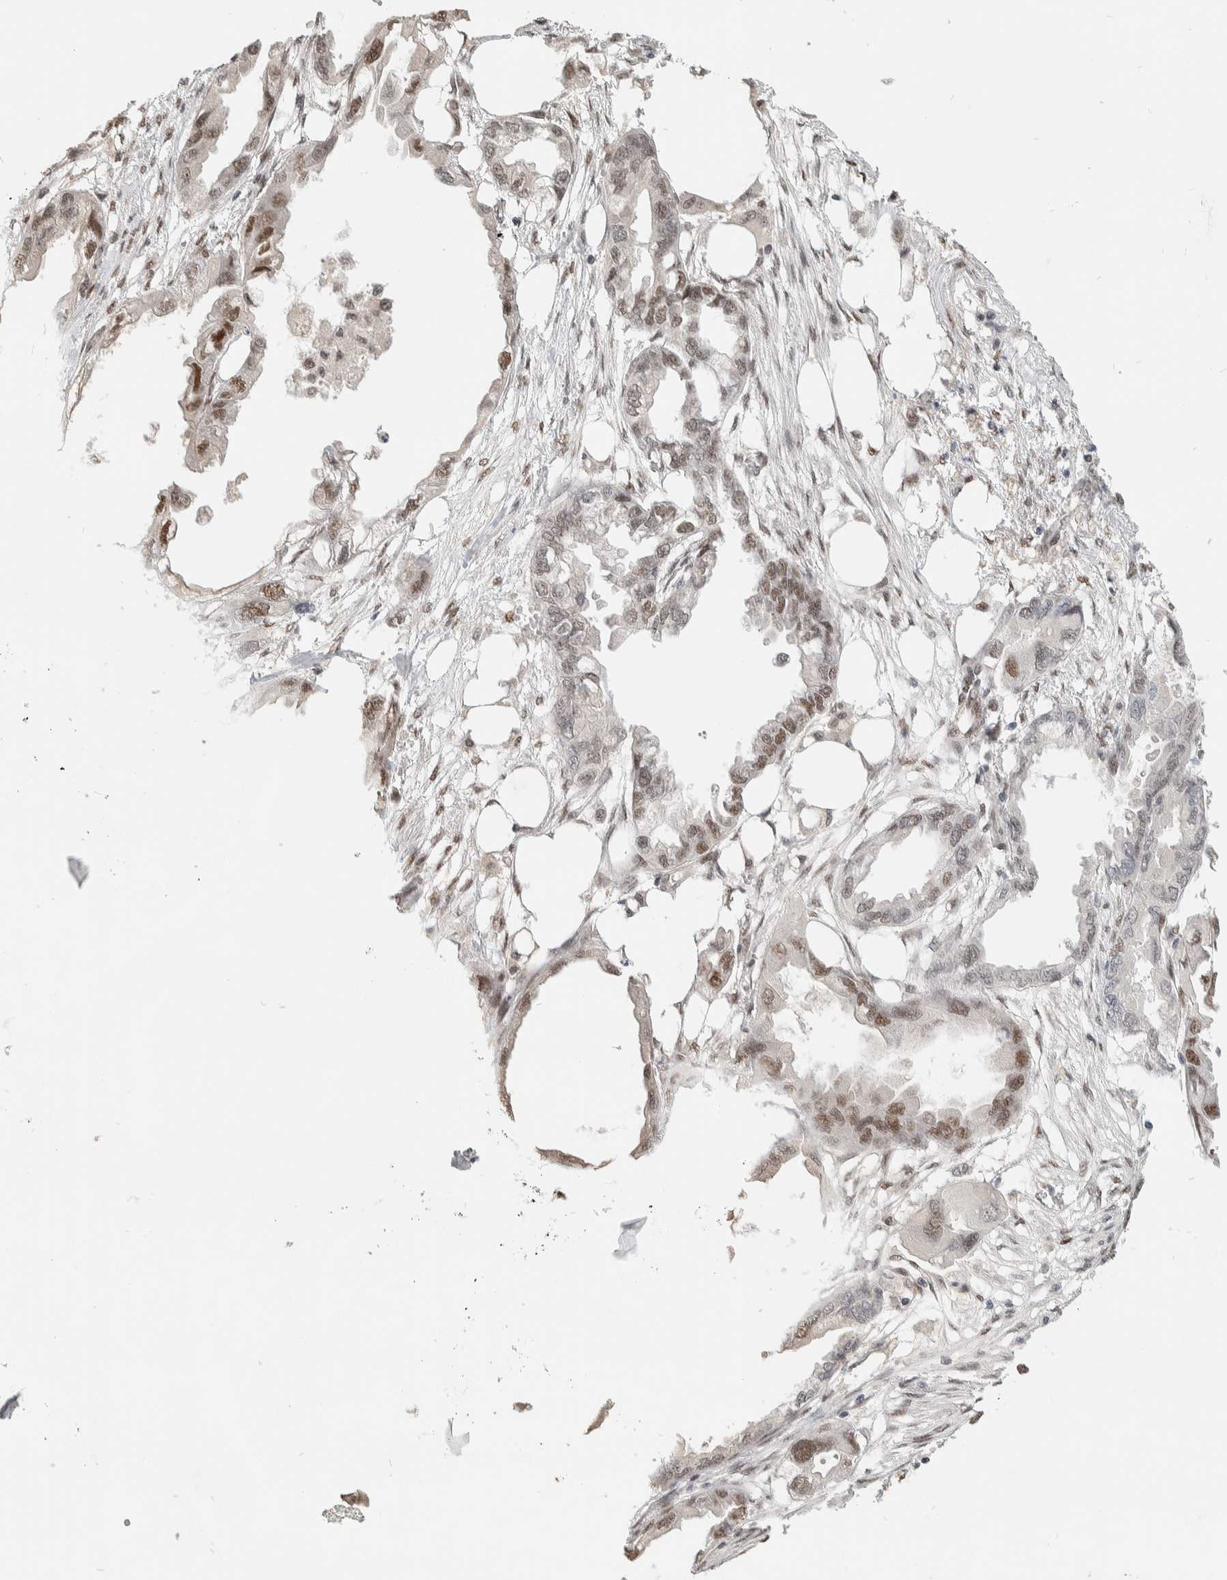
{"staining": {"intensity": "moderate", "quantity": ">75%", "location": "nuclear"}, "tissue": "endometrial cancer", "cell_type": "Tumor cells", "image_type": "cancer", "snomed": [{"axis": "morphology", "description": "Adenocarcinoma, NOS"}, {"axis": "morphology", "description": "Adenocarcinoma, metastatic, NOS"}, {"axis": "topography", "description": "Adipose tissue"}, {"axis": "topography", "description": "Endometrium"}], "caption": "Immunohistochemistry (IHC) (DAB) staining of human endometrial cancer shows moderate nuclear protein positivity in approximately >75% of tumor cells.", "gene": "PUS7", "patient": {"sex": "female", "age": 67}}